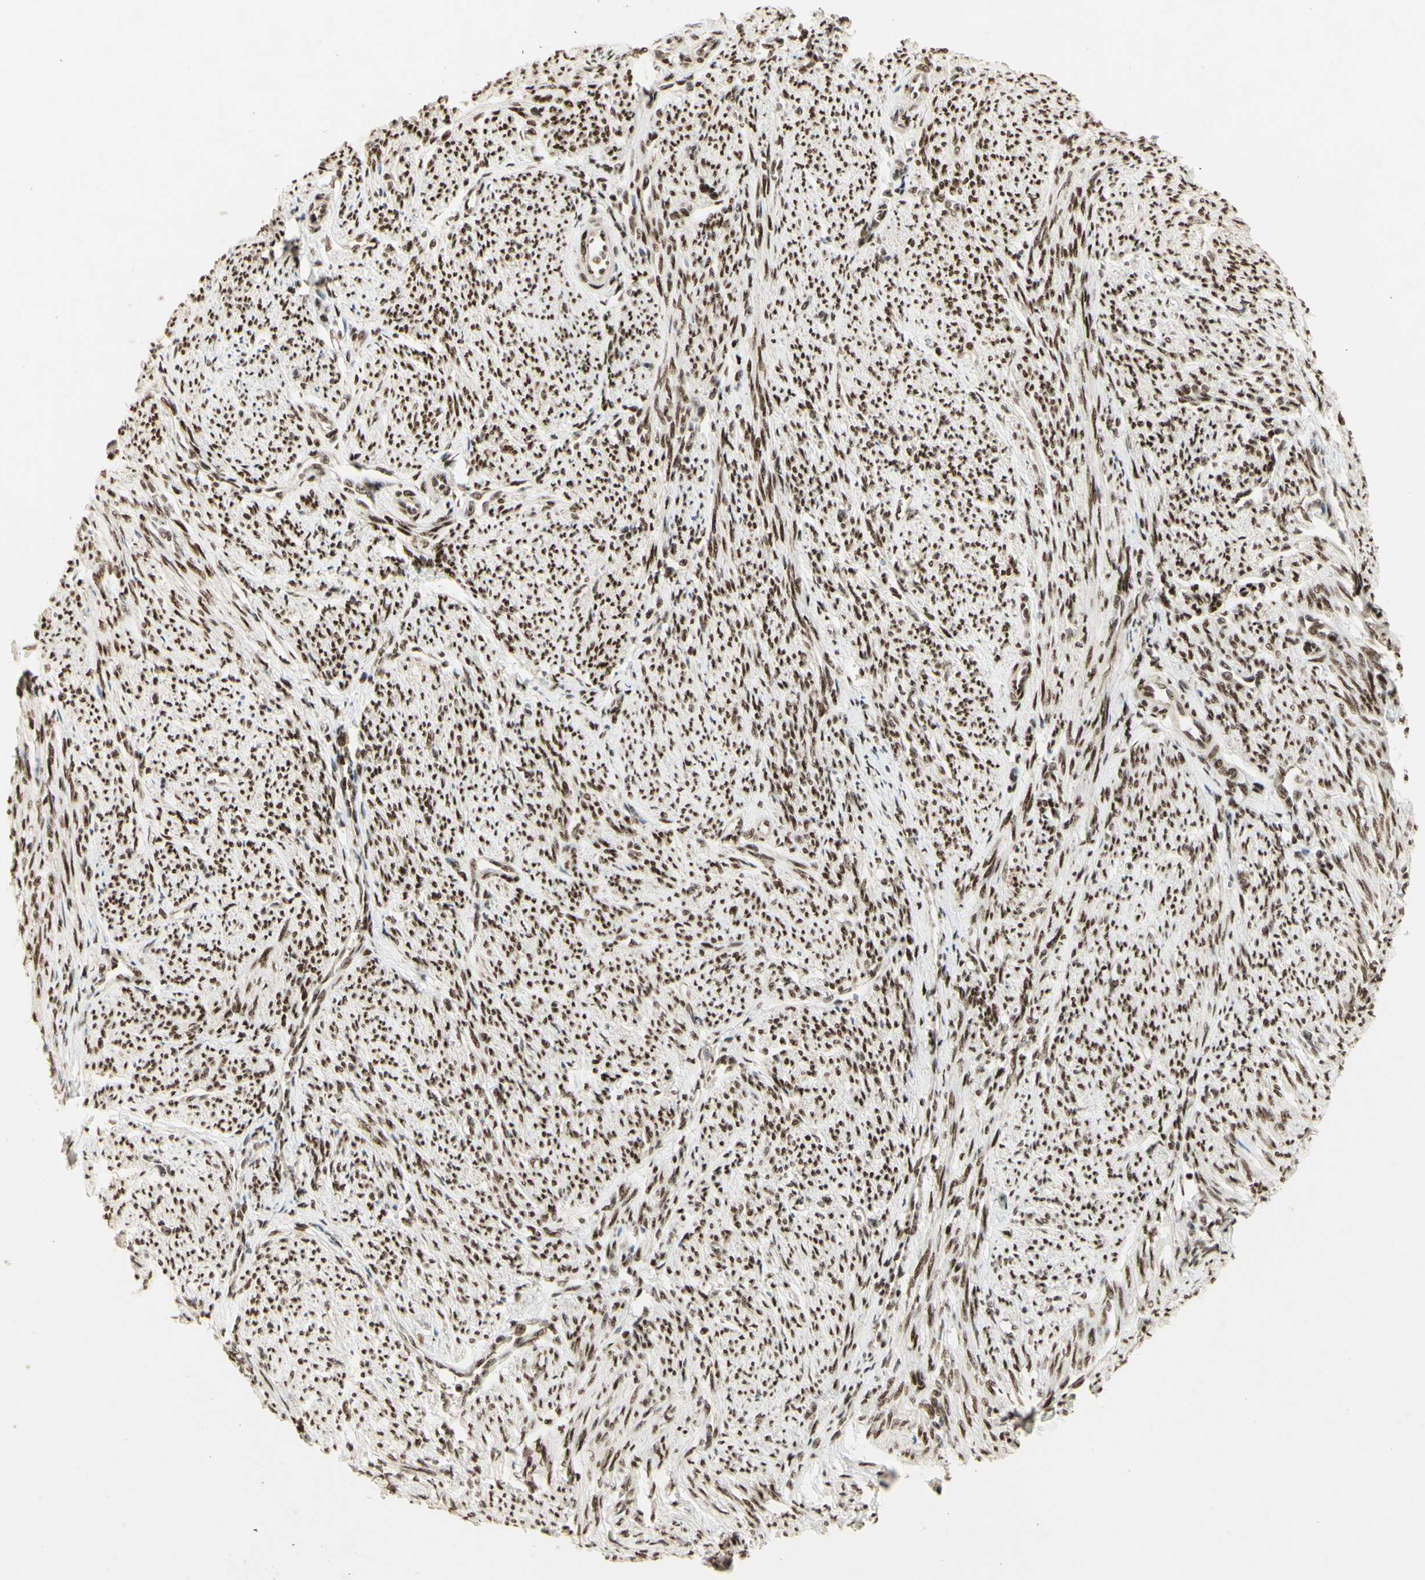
{"staining": {"intensity": "moderate", "quantity": ">75%", "location": "cytoplasmic/membranous,nuclear"}, "tissue": "smooth muscle", "cell_type": "Smooth muscle cells", "image_type": "normal", "snomed": [{"axis": "morphology", "description": "Normal tissue, NOS"}, {"axis": "topography", "description": "Smooth muscle"}], "caption": "Immunohistochemical staining of benign human smooth muscle exhibits medium levels of moderate cytoplasmic/membranous,nuclear positivity in approximately >75% of smooth muscle cells.", "gene": "DHX9", "patient": {"sex": "female", "age": 65}}